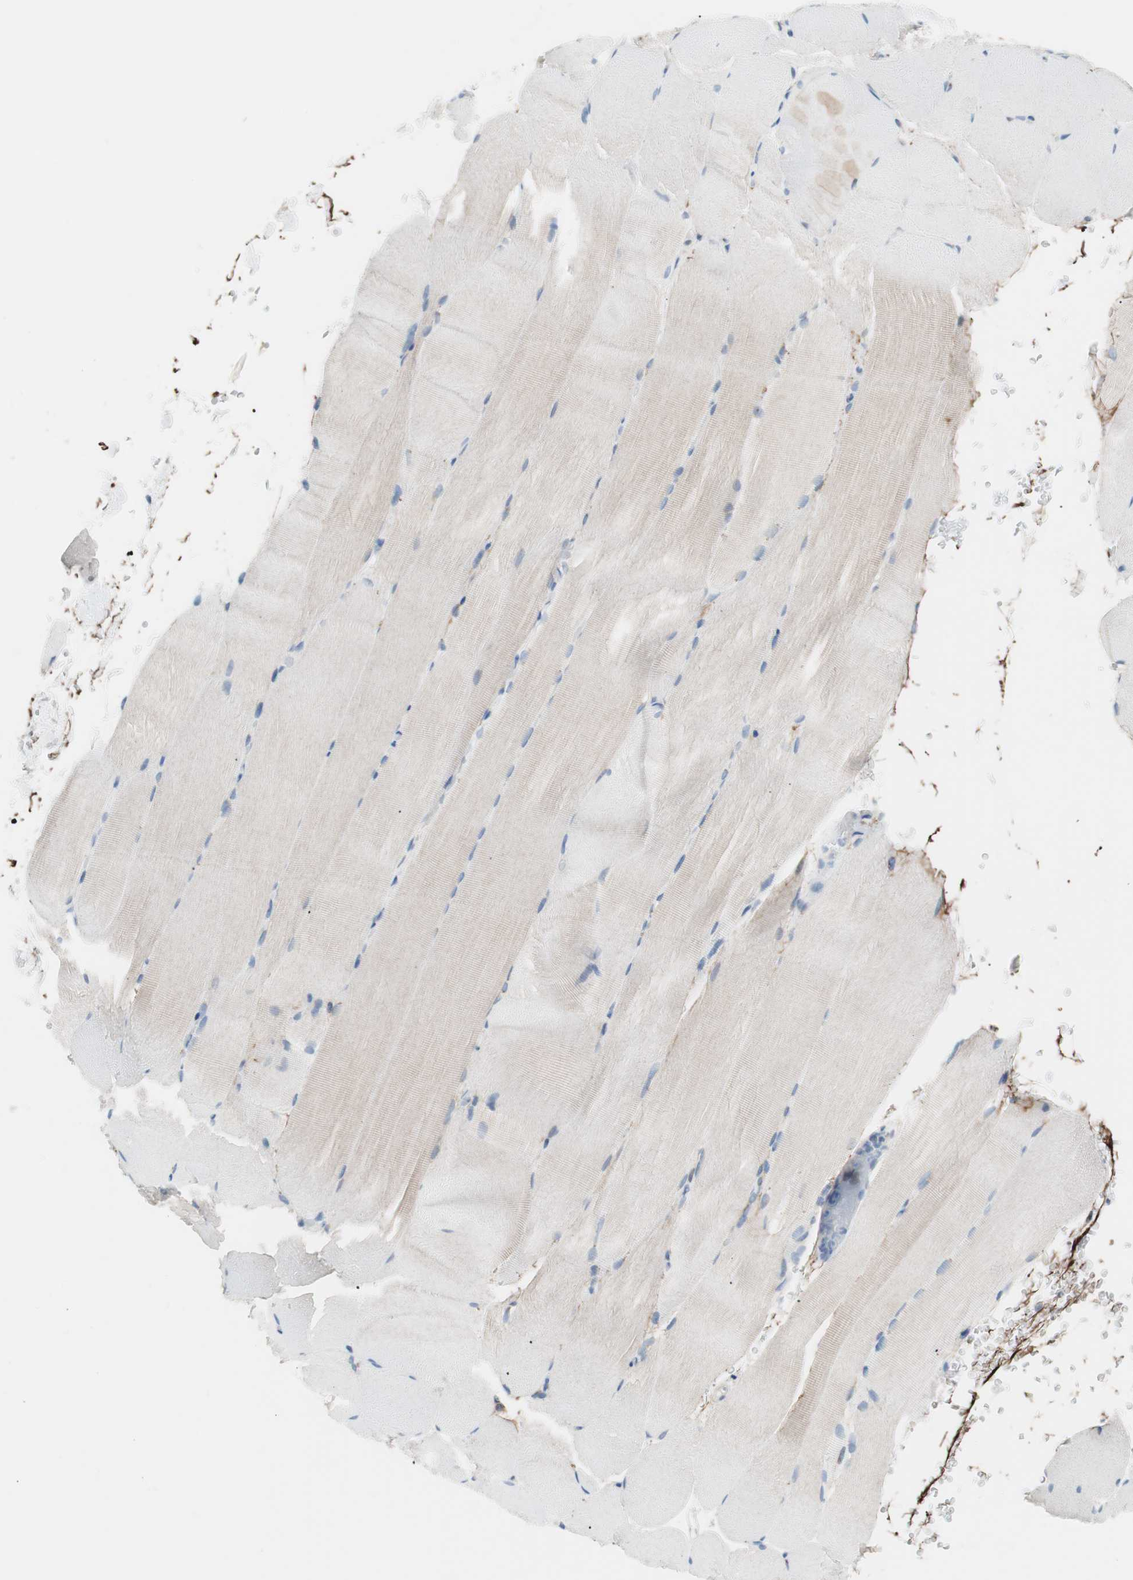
{"staining": {"intensity": "negative", "quantity": "none", "location": "none"}, "tissue": "skeletal muscle", "cell_type": "Myocytes", "image_type": "normal", "snomed": [{"axis": "morphology", "description": "Normal tissue, NOS"}, {"axis": "topography", "description": "Skeletal muscle"}, {"axis": "topography", "description": "Parathyroid gland"}], "caption": "The image displays no significant staining in myocytes of skeletal muscle.", "gene": "FOSL1", "patient": {"sex": "female", "age": 37}}